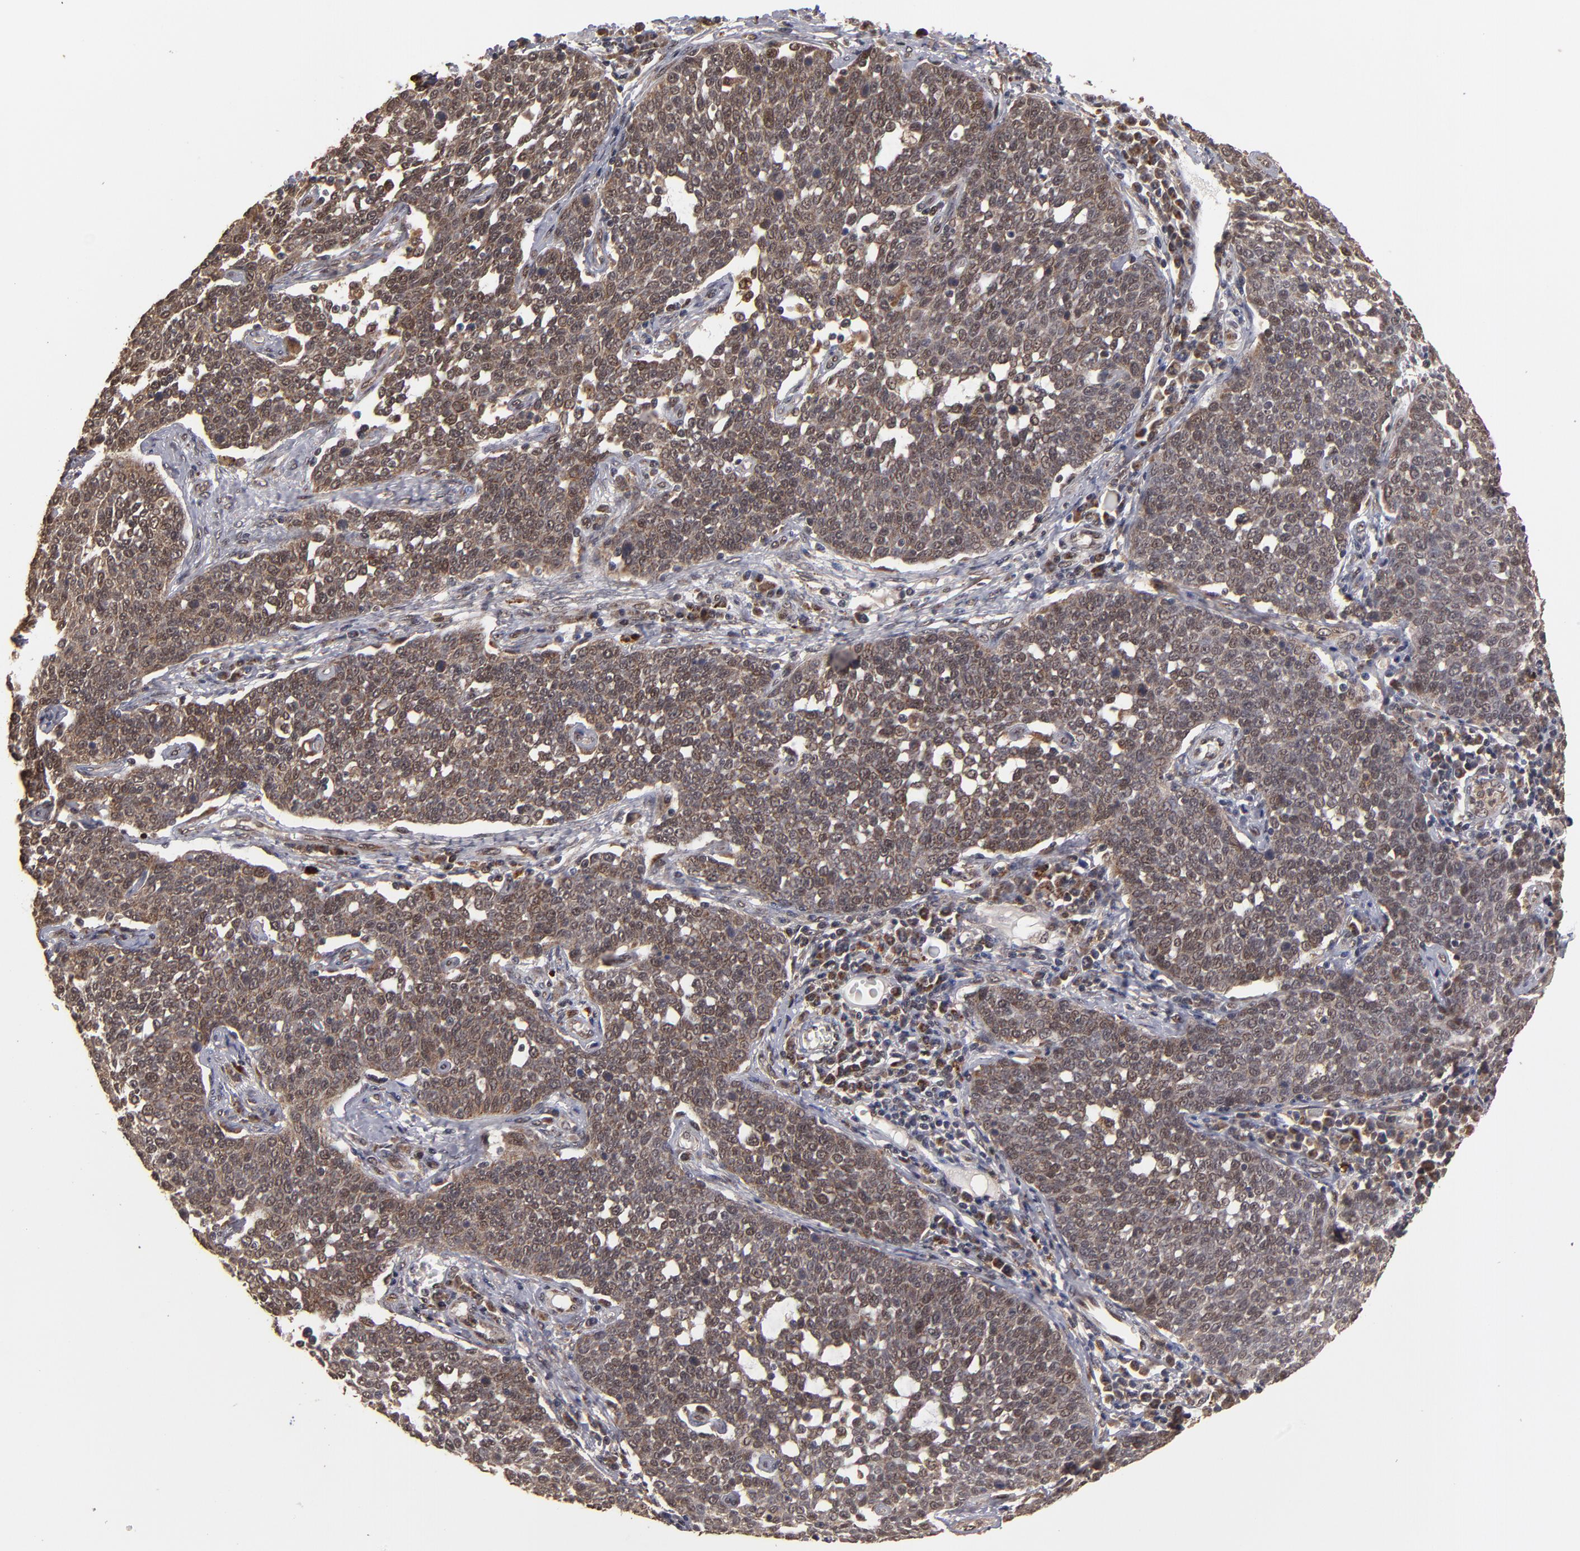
{"staining": {"intensity": "moderate", "quantity": ">75%", "location": "cytoplasmic/membranous,nuclear"}, "tissue": "cervical cancer", "cell_type": "Tumor cells", "image_type": "cancer", "snomed": [{"axis": "morphology", "description": "Squamous cell carcinoma, NOS"}, {"axis": "topography", "description": "Cervix"}], "caption": "Cervical squamous cell carcinoma tissue reveals moderate cytoplasmic/membranous and nuclear positivity in approximately >75% of tumor cells, visualized by immunohistochemistry.", "gene": "CUL5", "patient": {"sex": "female", "age": 34}}